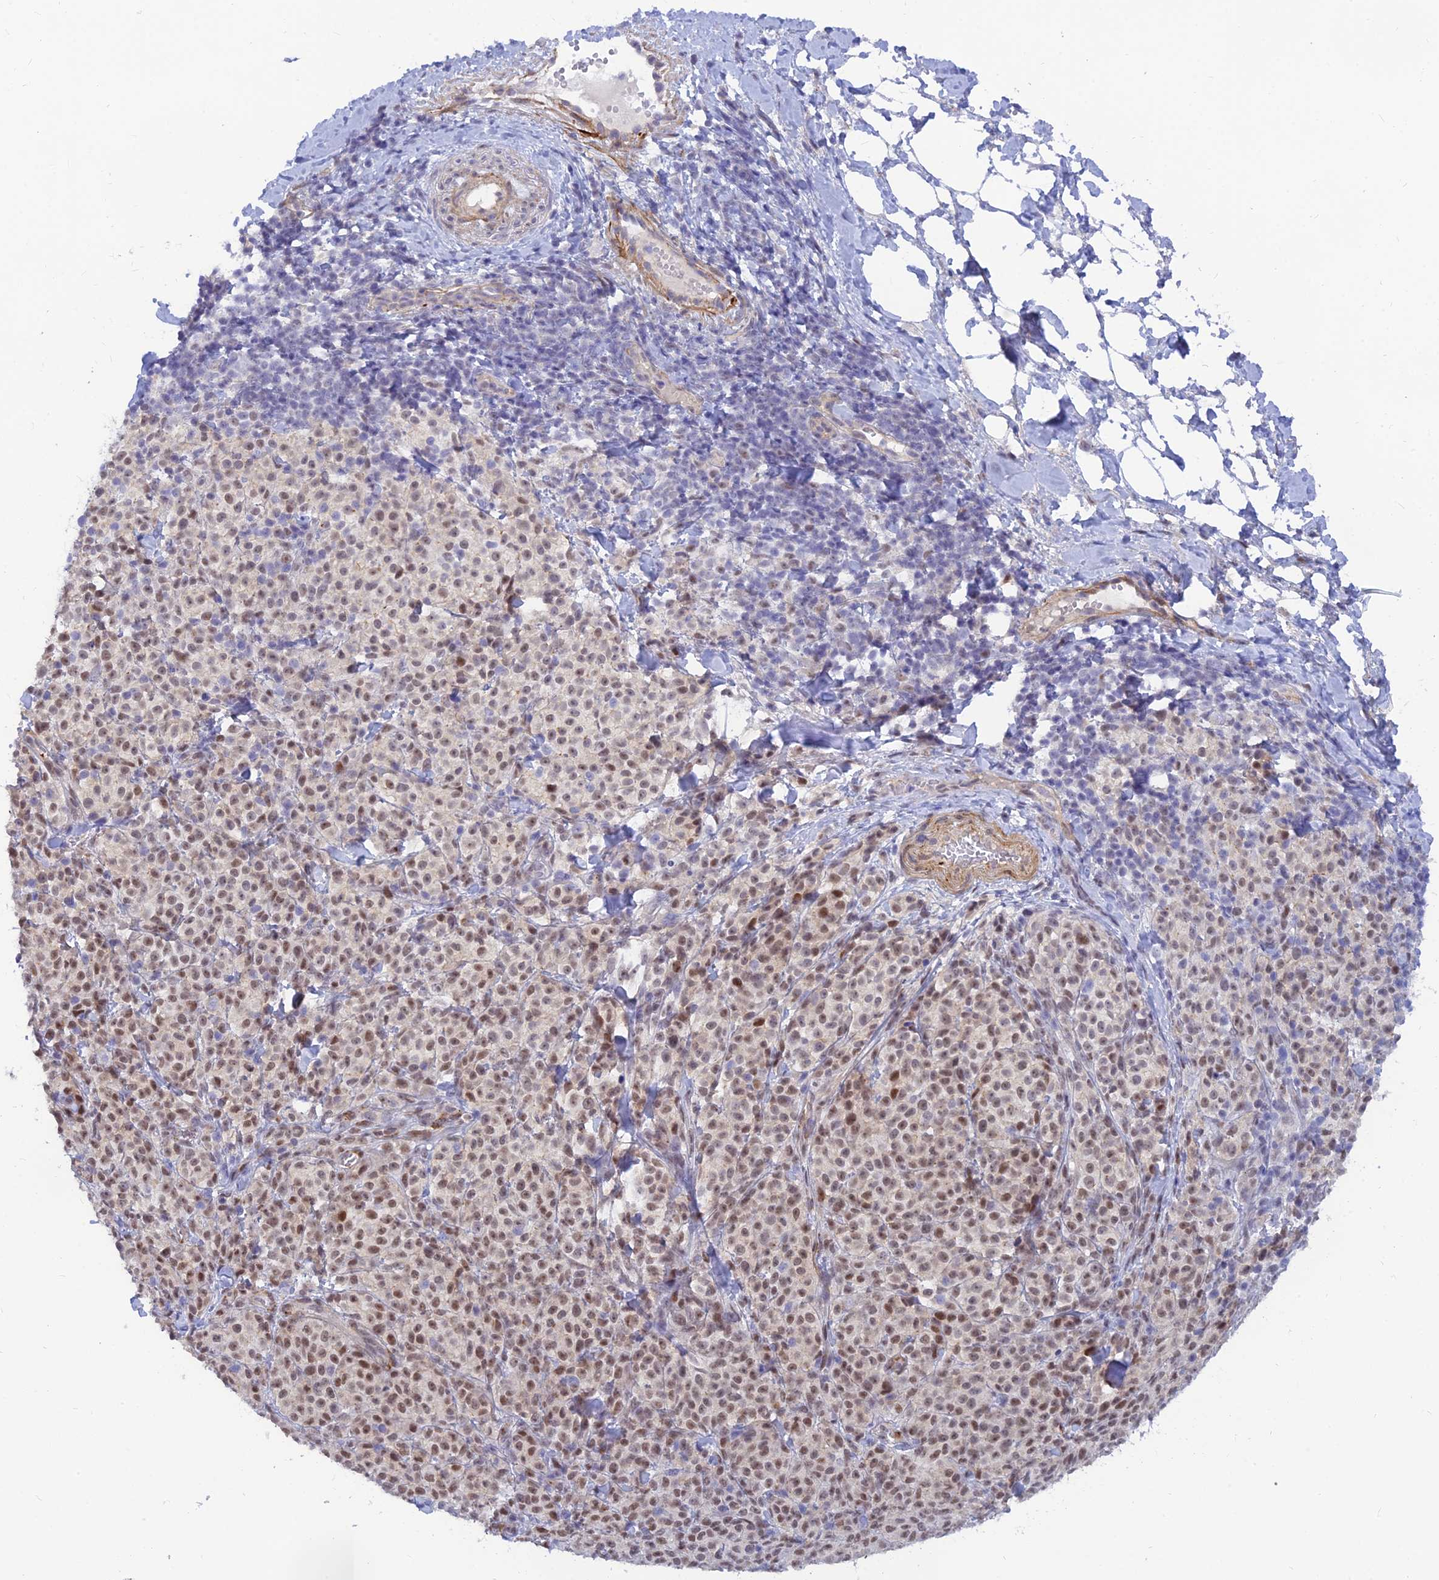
{"staining": {"intensity": "moderate", "quantity": ">75%", "location": "nuclear"}, "tissue": "melanoma", "cell_type": "Tumor cells", "image_type": "cancer", "snomed": [{"axis": "morphology", "description": "Normal tissue, NOS"}, {"axis": "morphology", "description": "Malignant melanoma, NOS"}, {"axis": "topography", "description": "Skin"}], "caption": "A photomicrograph of malignant melanoma stained for a protein reveals moderate nuclear brown staining in tumor cells. (DAB (3,3'-diaminobenzidine) = brown stain, brightfield microscopy at high magnification).", "gene": "CLK4", "patient": {"sex": "female", "age": 34}}